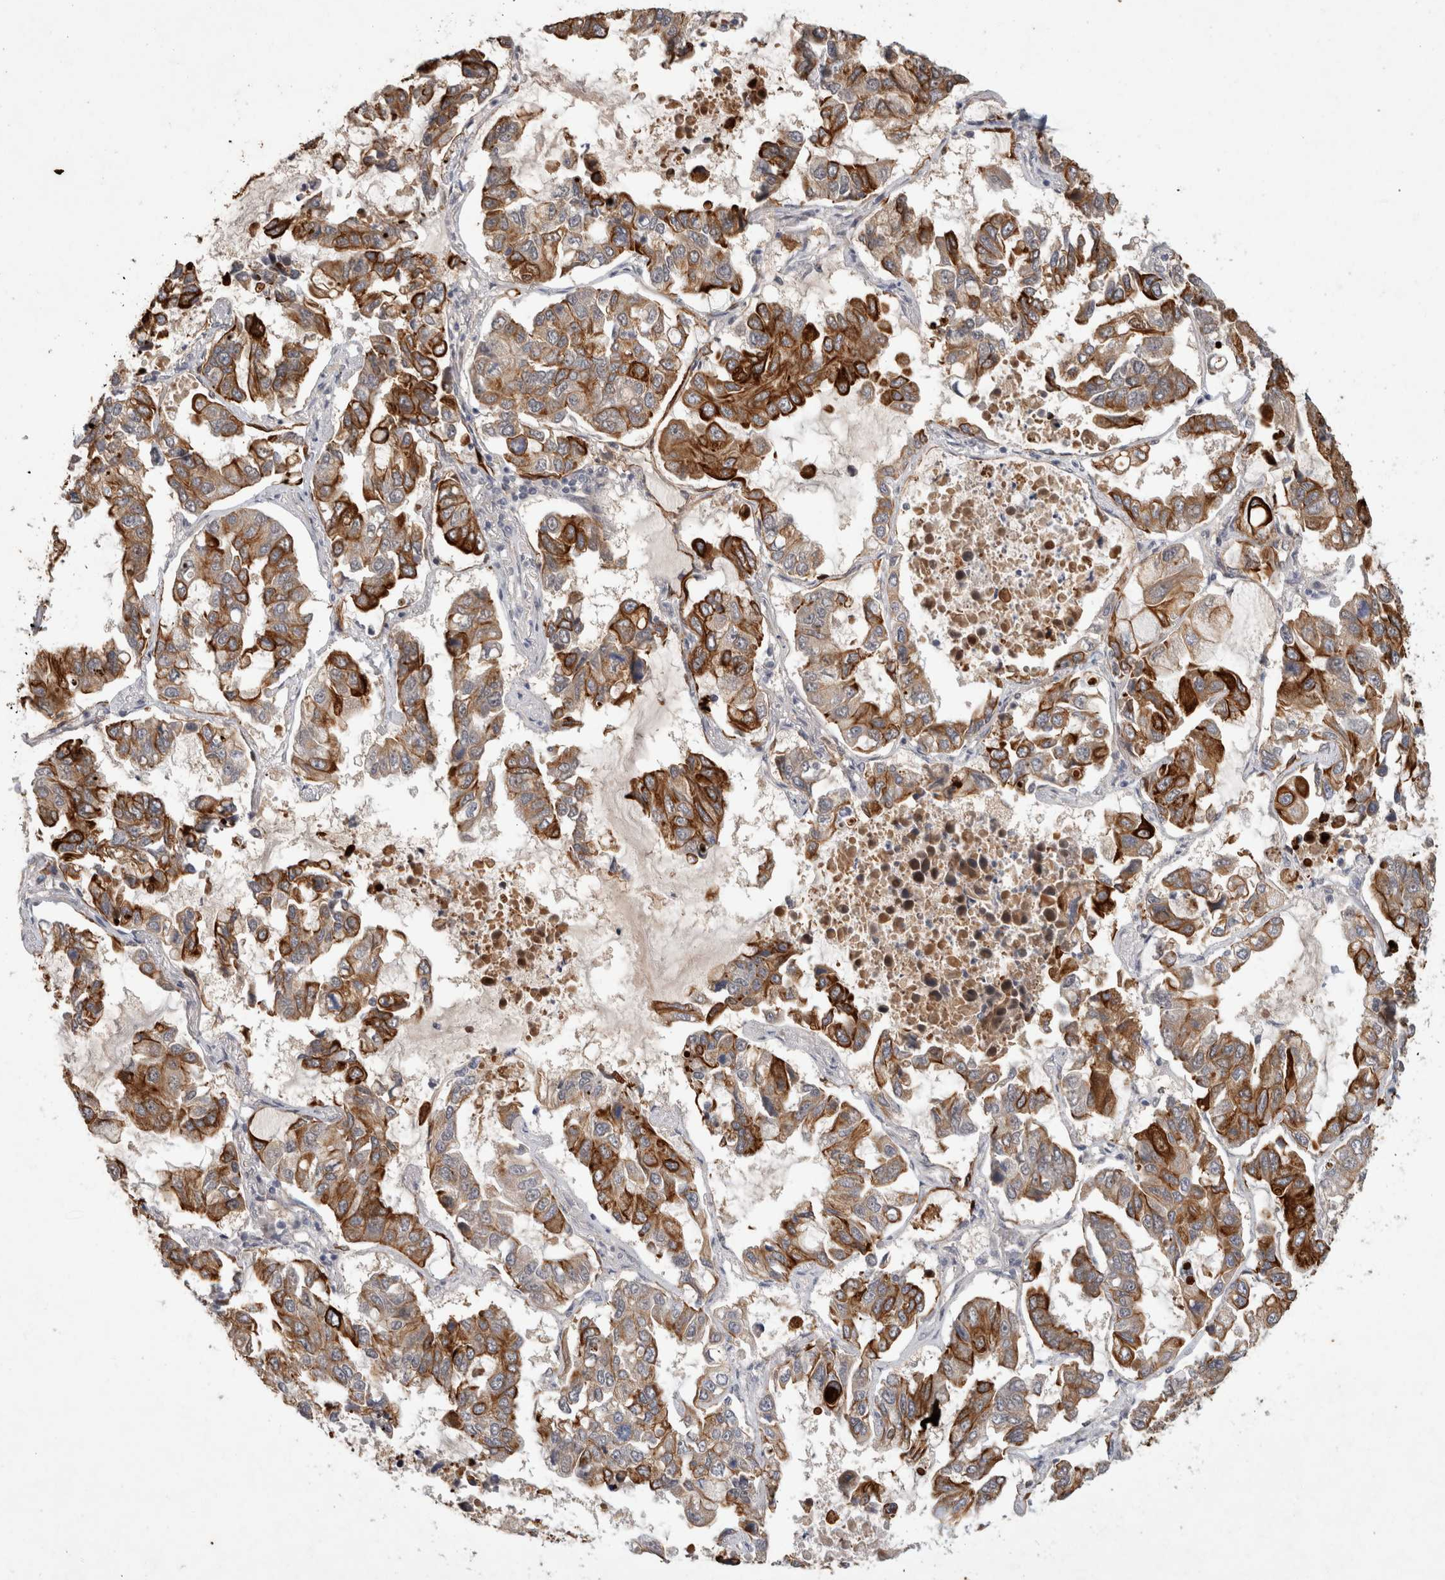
{"staining": {"intensity": "strong", "quantity": ">75%", "location": "cytoplasmic/membranous"}, "tissue": "lung cancer", "cell_type": "Tumor cells", "image_type": "cancer", "snomed": [{"axis": "morphology", "description": "Adenocarcinoma, NOS"}, {"axis": "topography", "description": "Lung"}], "caption": "This is an image of immunohistochemistry (IHC) staining of lung adenocarcinoma, which shows strong staining in the cytoplasmic/membranous of tumor cells.", "gene": "CRISPLD1", "patient": {"sex": "male", "age": 64}}